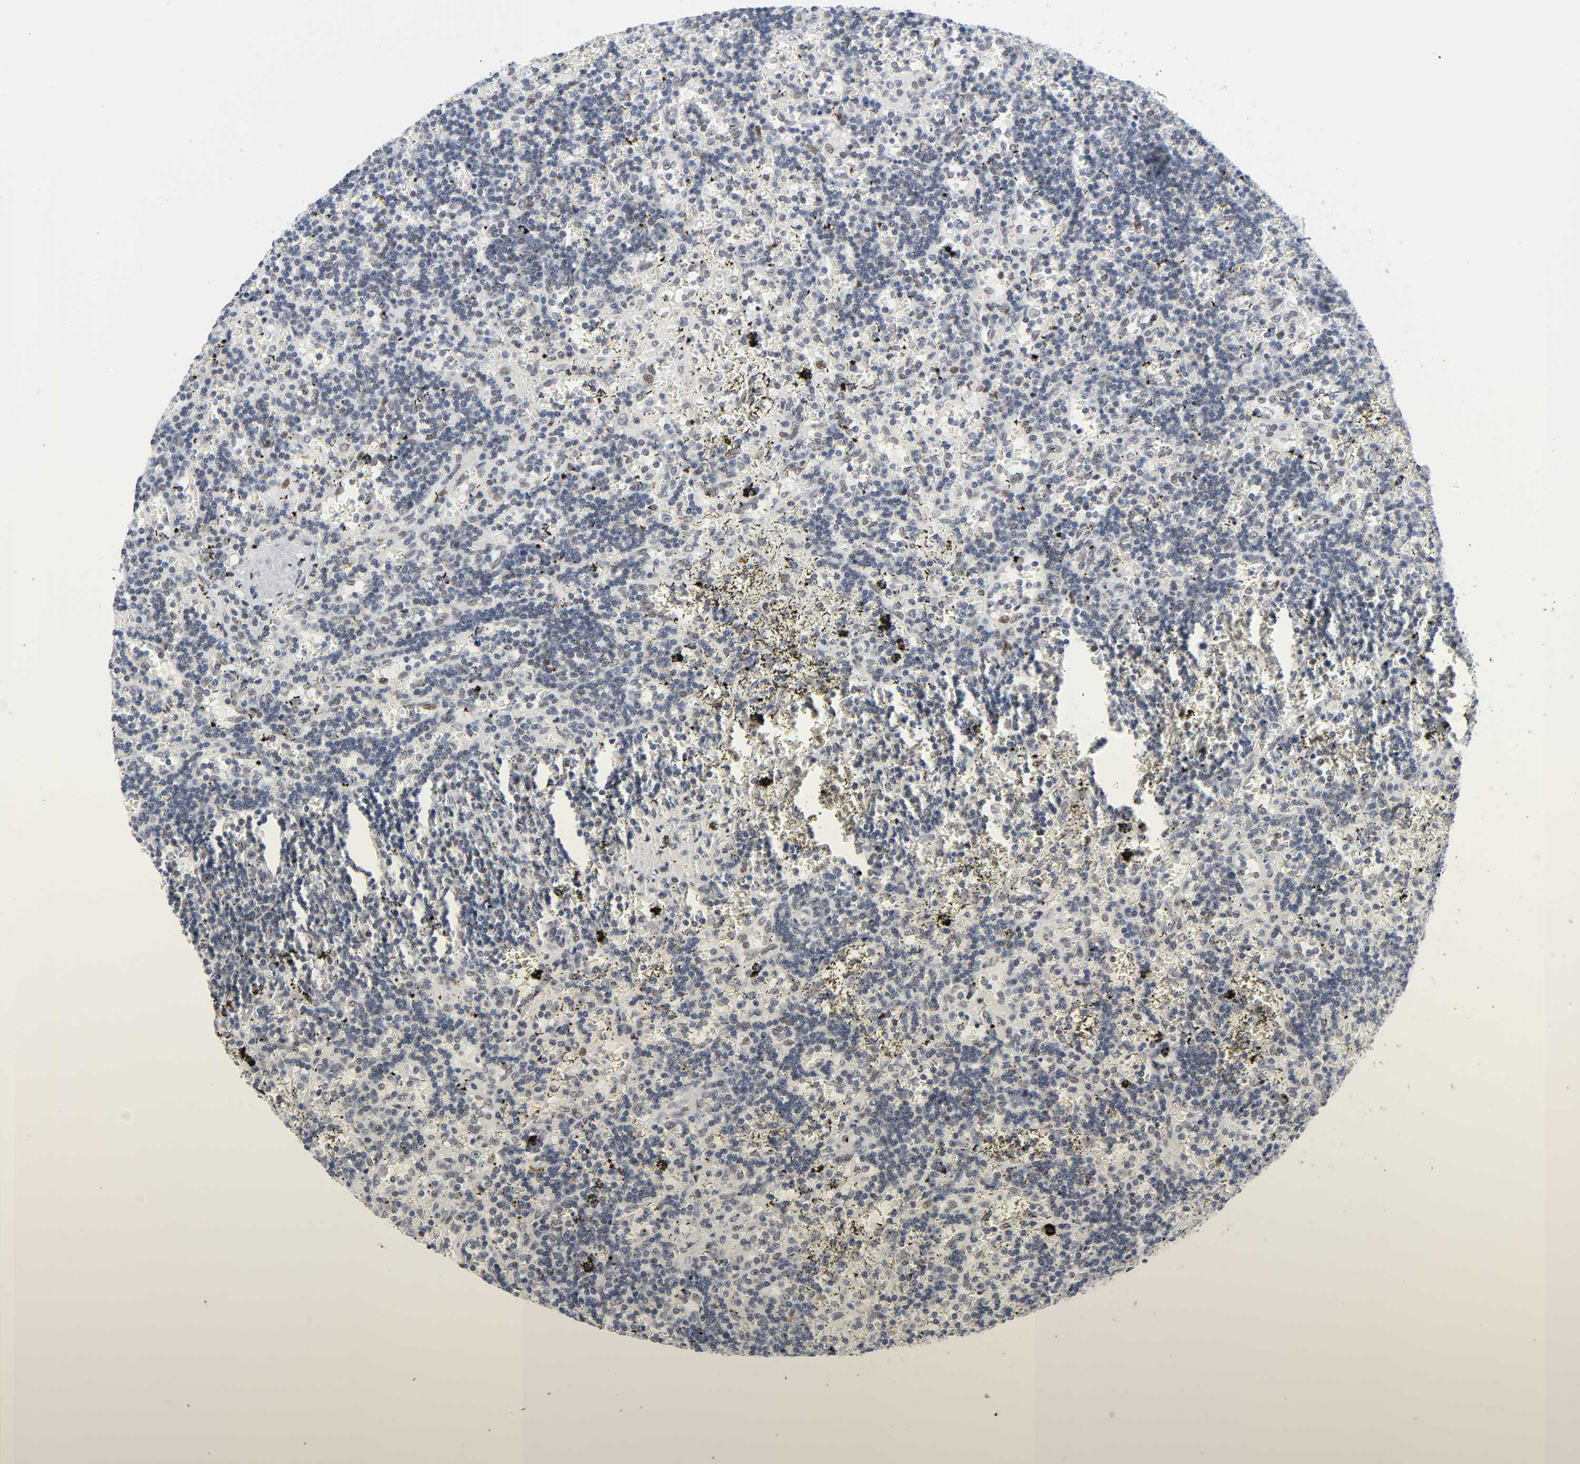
{"staining": {"intensity": "weak", "quantity": "<25%", "location": "nuclear"}, "tissue": "lymphoma", "cell_type": "Tumor cells", "image_type": "cancer", "snomed": [{"axis": "morphology", "description": "Malignant lymphoma, non-Hodgkin's type, Low grade"}, {"axis": "topography", "description": "Spleen"}], "caption": "The photomicrograph reveals no staining of tumor cells in low-grade malignant lymphoma, non-Hodgkin's type.", "gene": "DIDO1", "patient": {"sex": "male", "age": 60}}